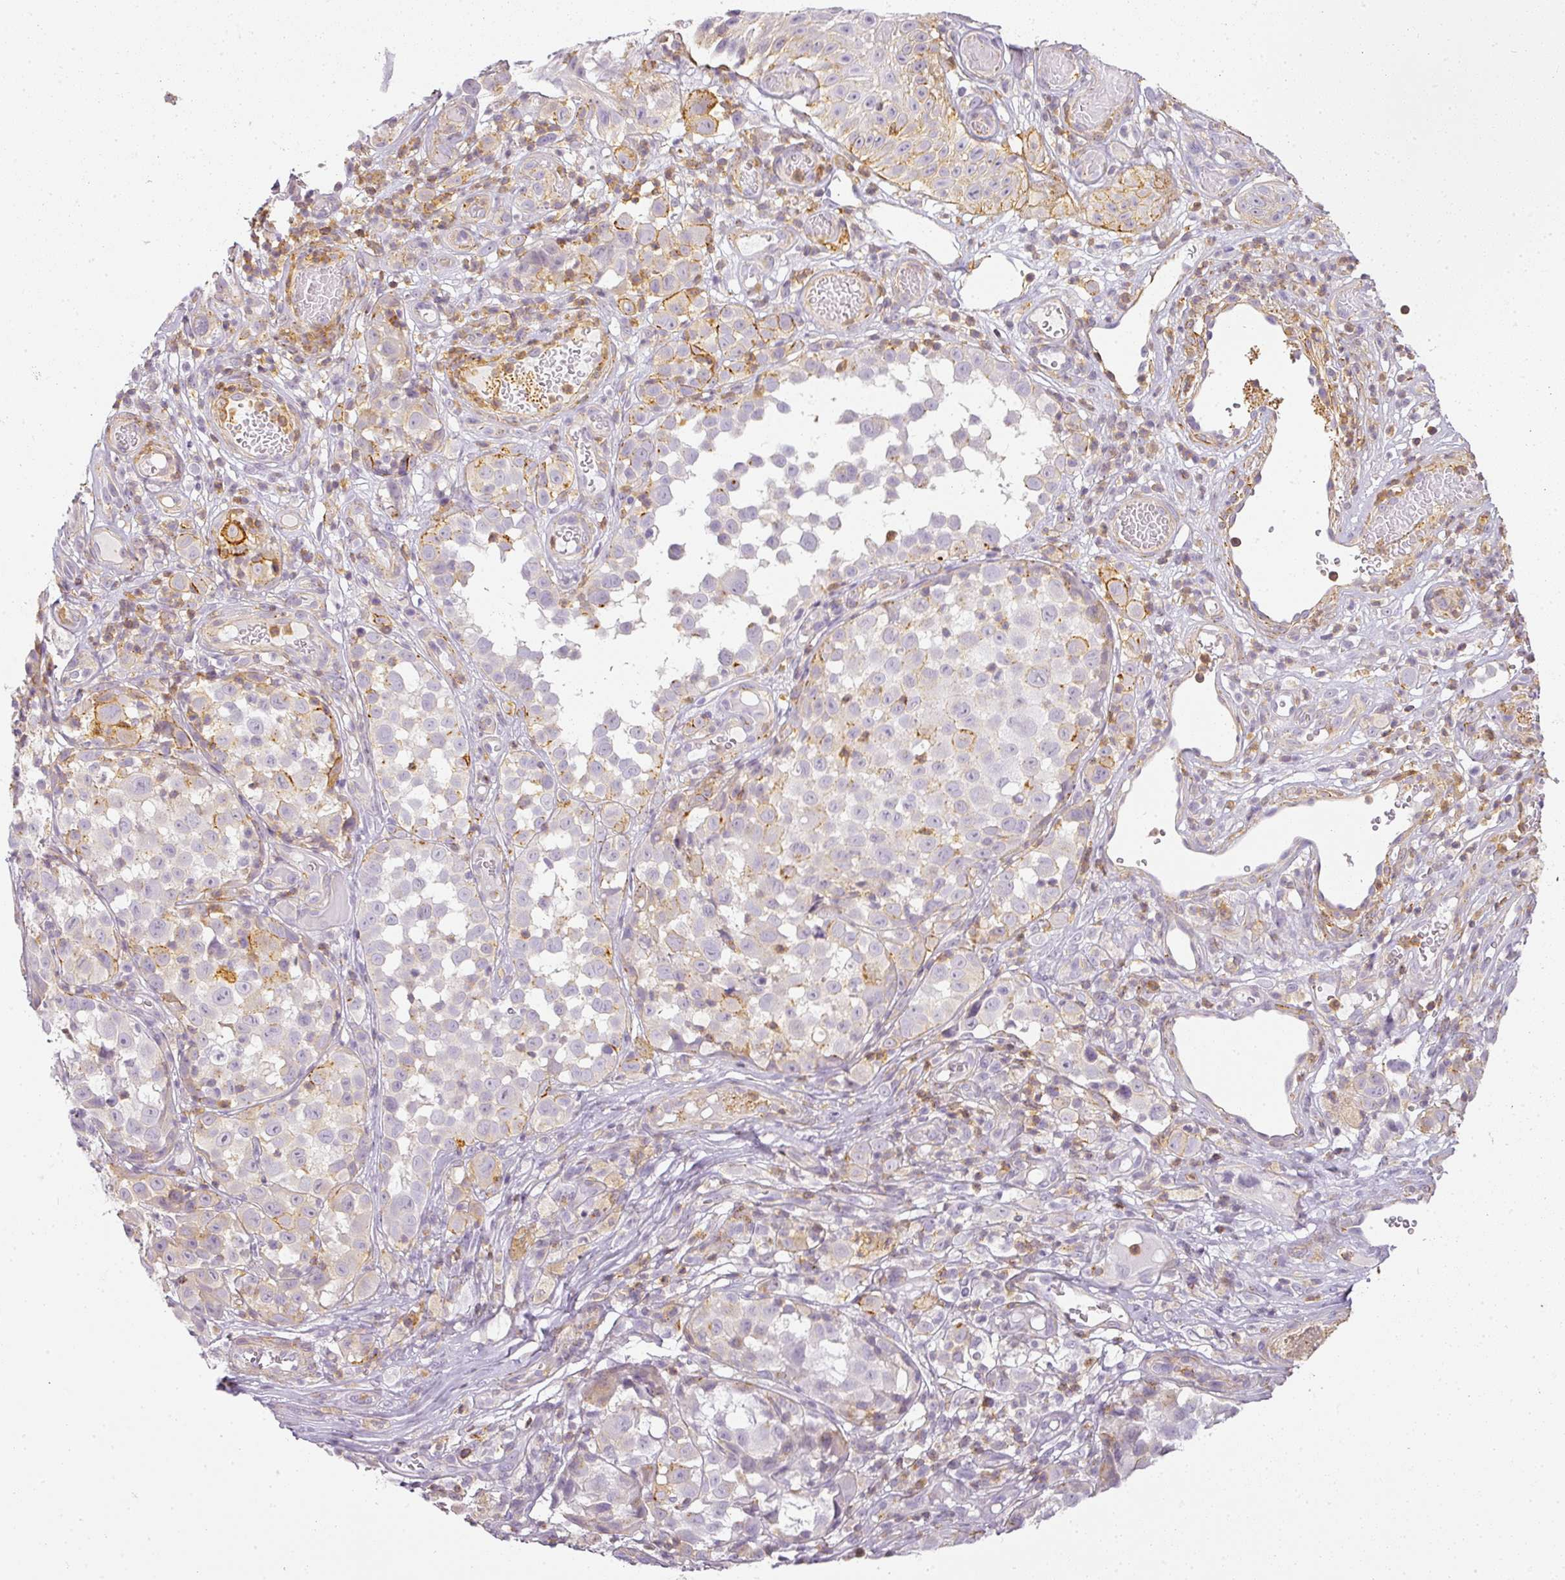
{"staining": {"intensity": "weak", "quantity": "<25%", "location": "cytoplasmic/membranous"}, "tissue": "melanoma", "cell_type": "Tumor cells", "image_type": "cancer", "snomed": [{"axis": "morphology", "description": "Malignant melanoma, NOS"}, {"axis": "topography", "description": "Skin"}], "caption": "A photomicrograph of human melanoma is negative for staining in tumor cells.", "gene": "TMEM42", "patient": {"sex": "male", "age": 64}}